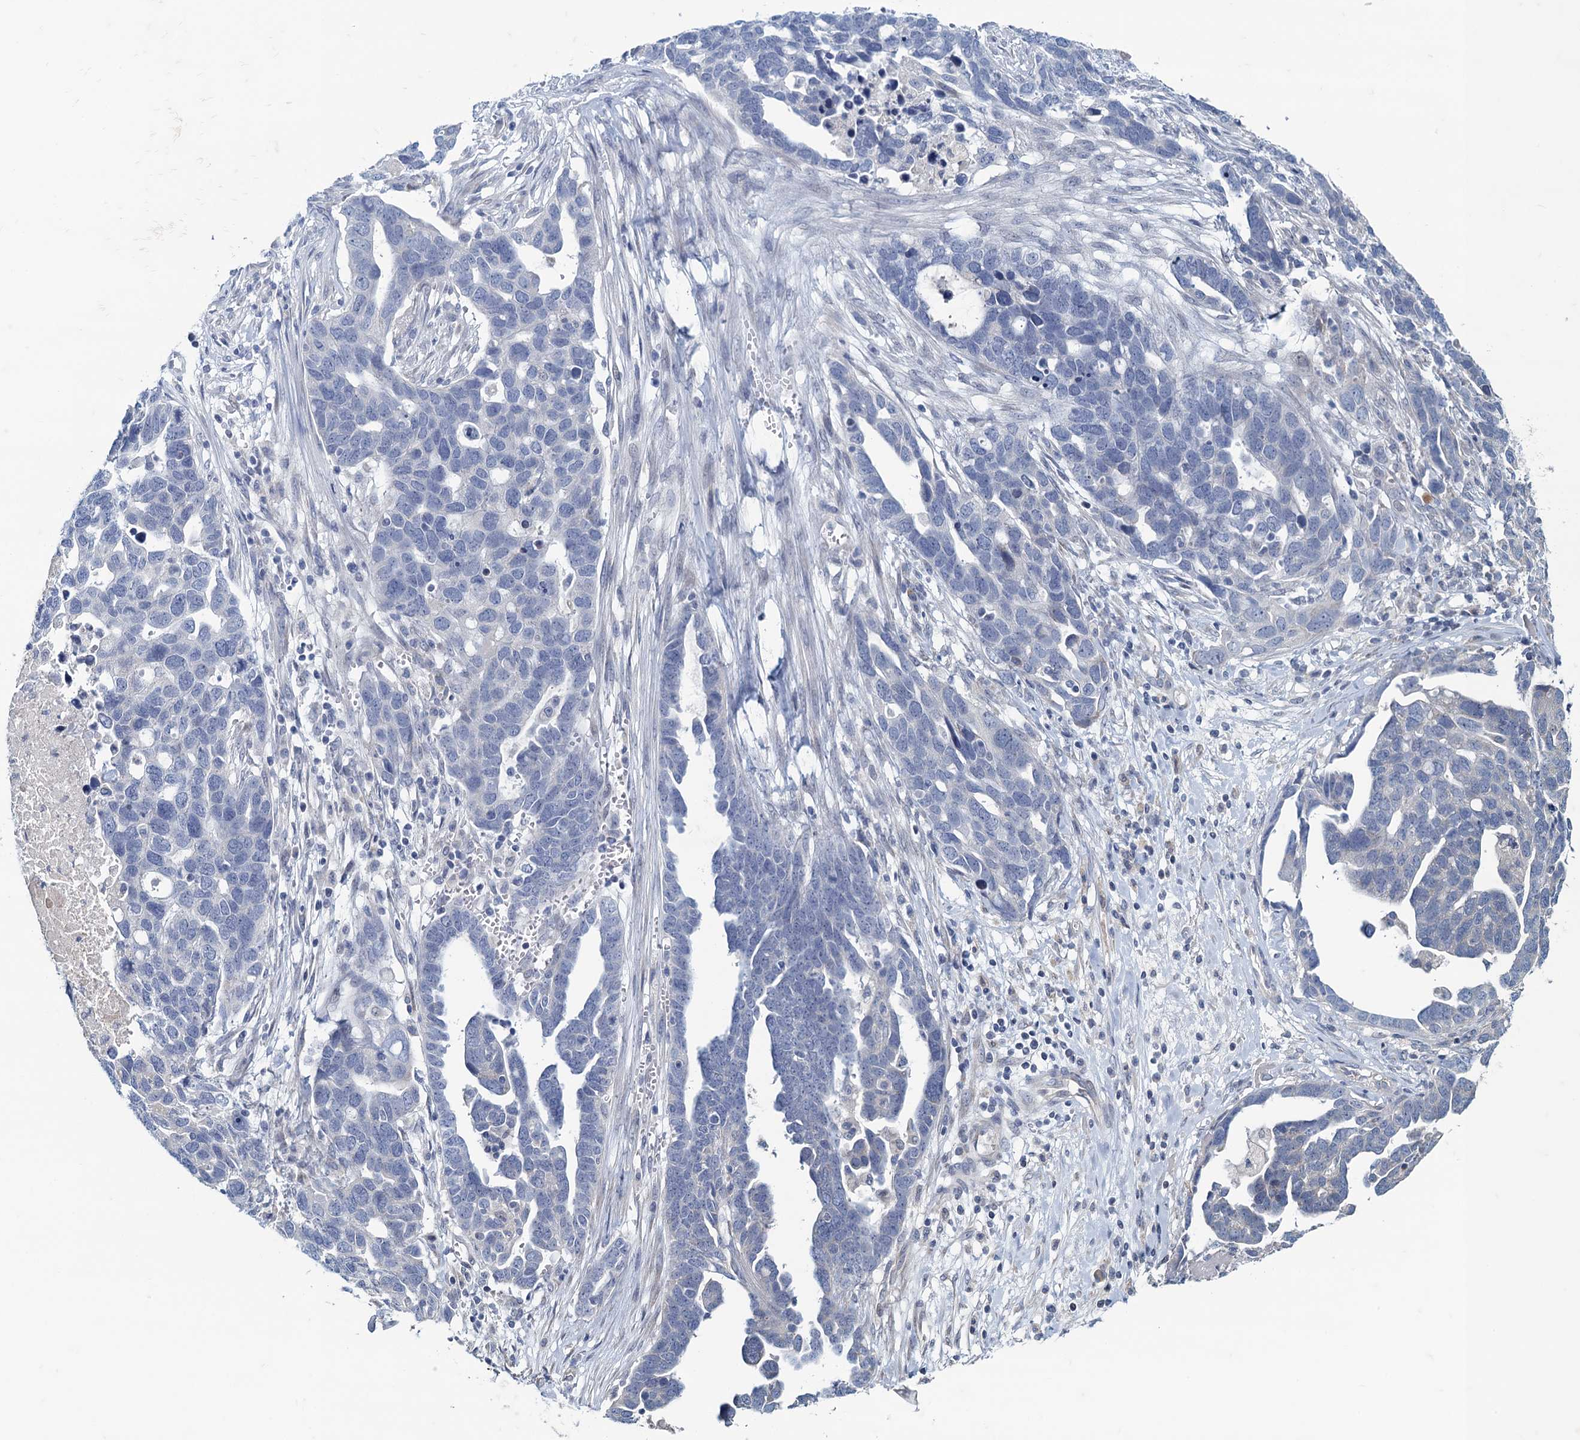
{"staining": {"intensity": "negative", "quantity": "none", "location": "none"}, "tissue": "ovarian cancer", "cell_type": "Tumor cells", "image_type": "cancer", "snomed": [{"axis": "morphology", "description": "Cystadenocarcinoma, serous, NOS"}, {"axis": "topography", "description": "Ovary"}], "caption": "DAB immunohistochemical staining of ovarian cancer (serous cystadenocarcinoma) reveals no significant staining in tumor cells.", "gene": "MAP1LC3A", "patient": {"sex": "female", "age": 54}}